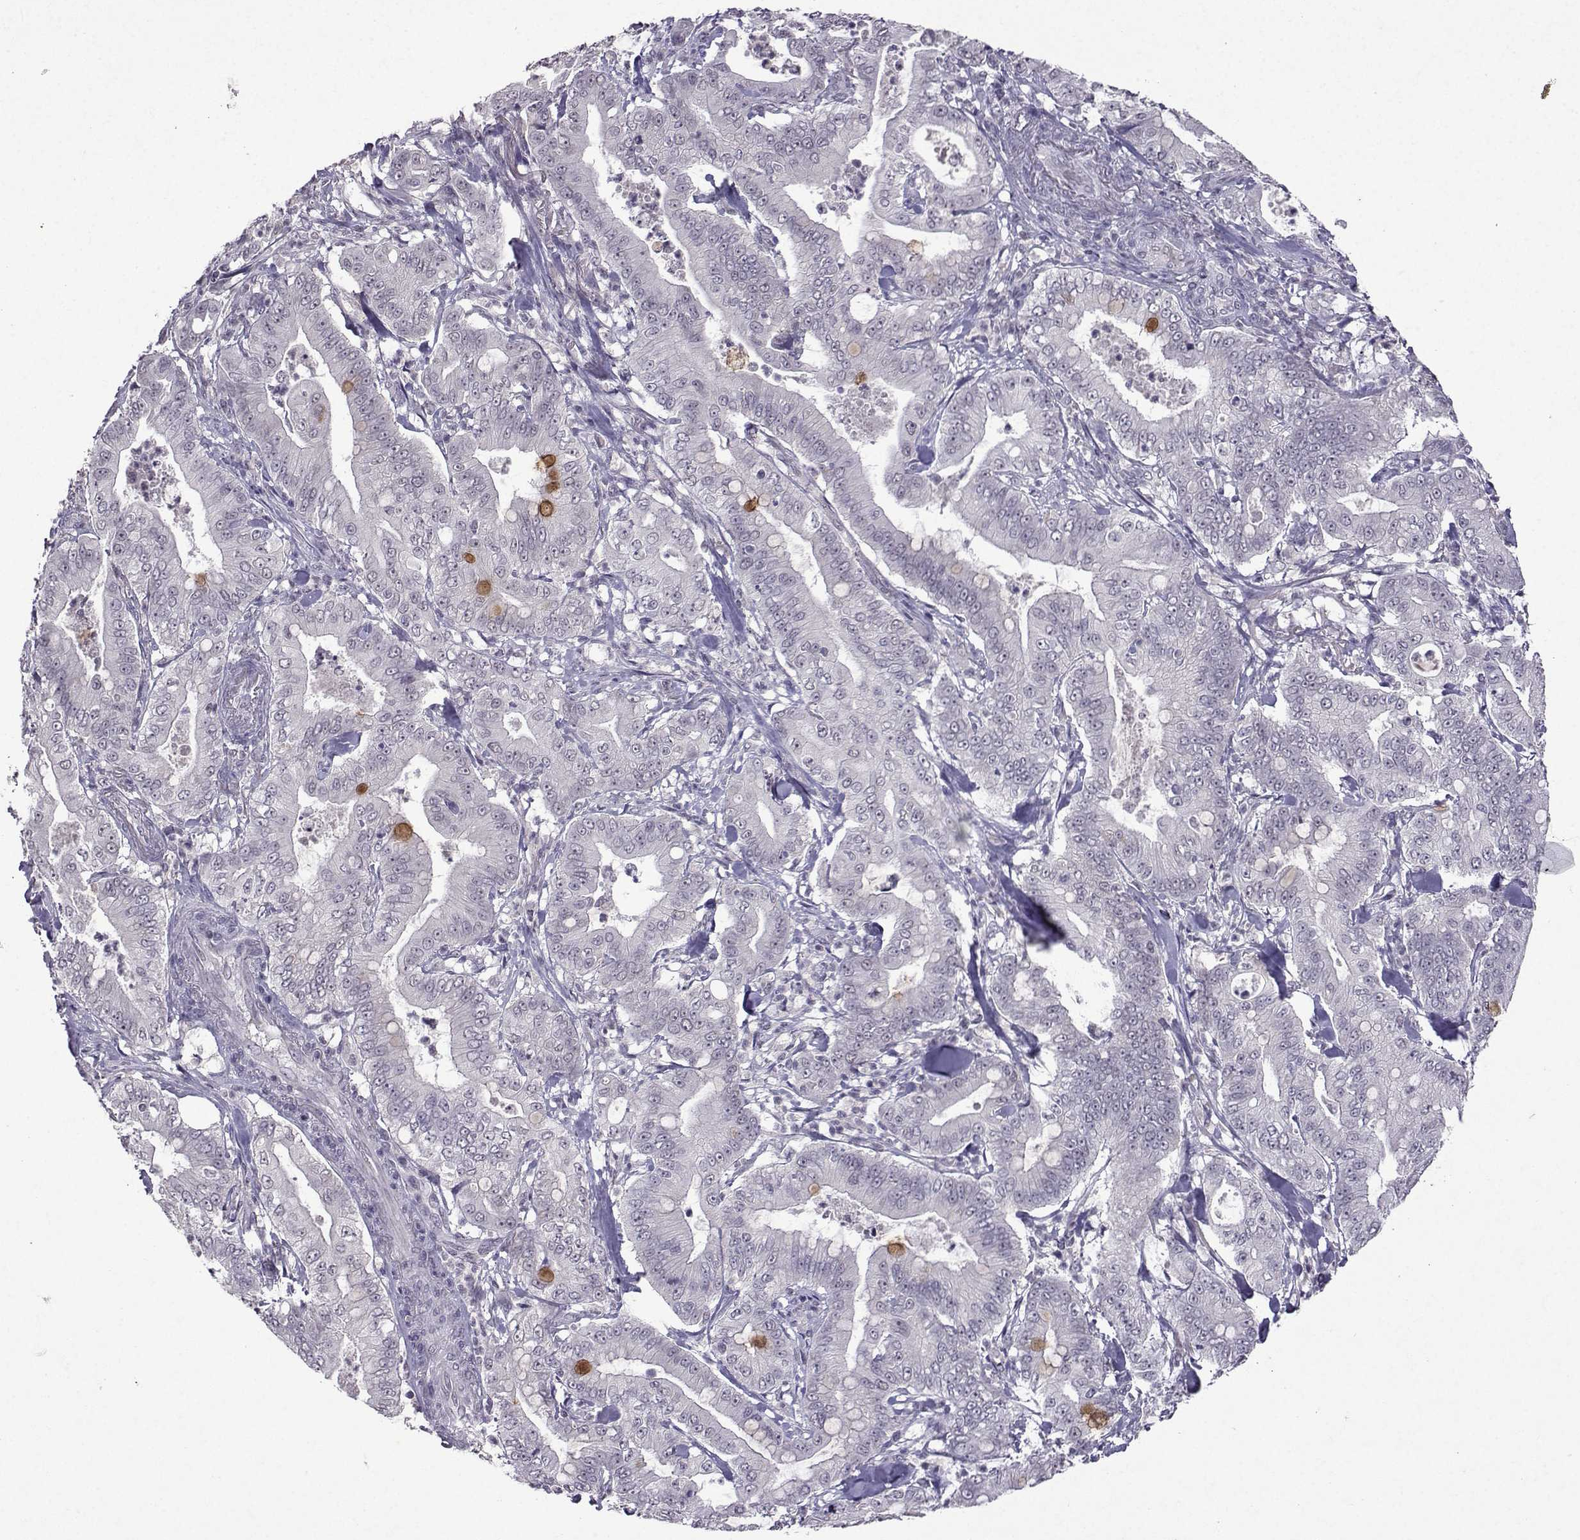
{"staining": {"intensity": "negative", "quantity": "none", "location": "none"}, "tissue": "pancreatic cancer", "cell_type": "Tumor cells", "image_type": "cancer", "snomed": [{"axis": "morphology", "description": "Adenocarcinoma, NOS"}, {"axis": "topography", "description": "Pancreas"}], "caption": "Immunohistochemistry (IHC) micrograph of neoplastic tissue: human pancreatic adenocarcinoma stained with DAB exhibits no significant protein staining in tumor cells. (IHC, brightfield microscopy, high magnification).", "gene": "CCL28", "patient": {"sex": "male", "age": 71}}